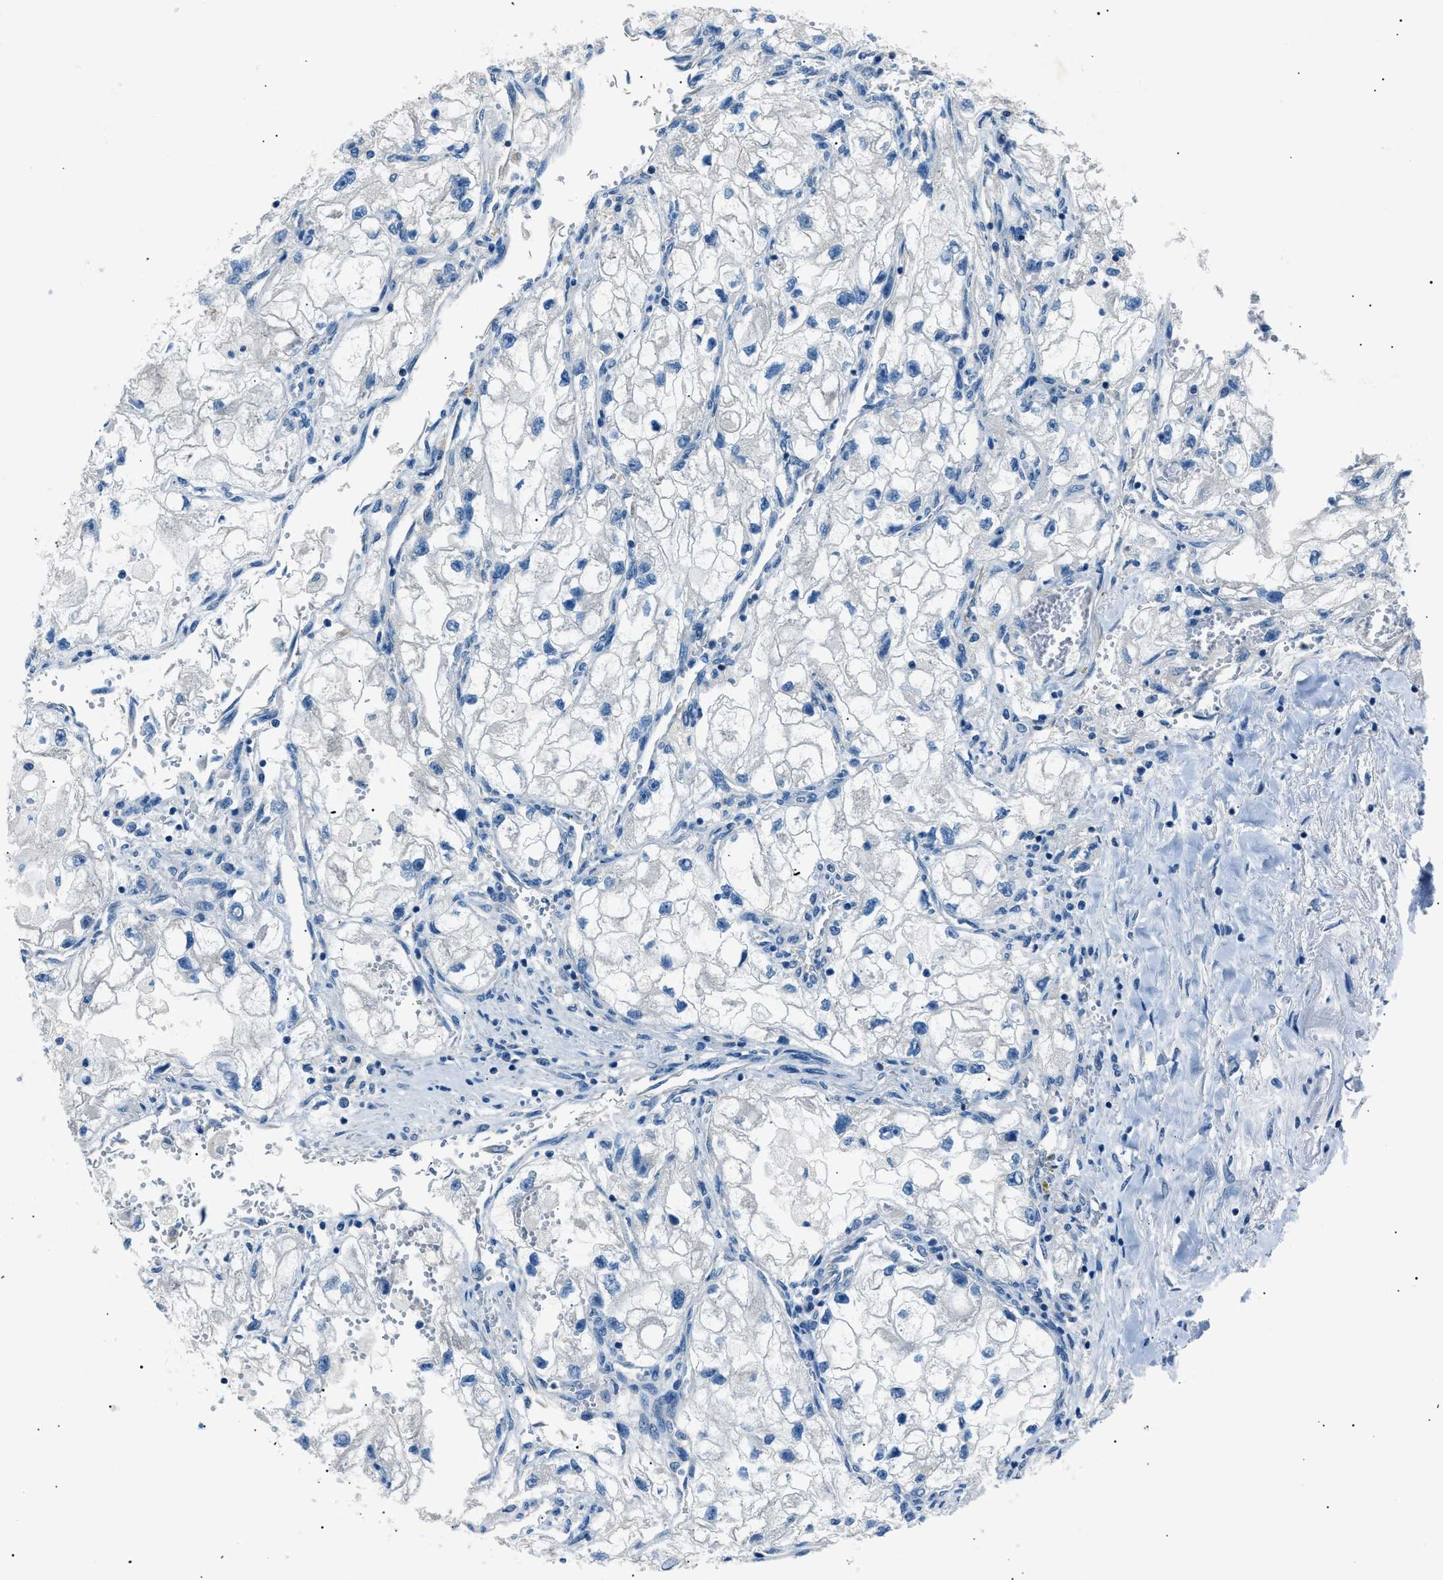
{"staining": {"intensity": "negative", "quantity": "none", "location": "none"}, "tissue": "renal cancer", "cell_type": "Tumor cells", "image_type": "cancer", "snomed": [{"axis": "morphology", "description": "Adenocarcinoma, NOS"}, {"axis": "topography", "description": "Kidney"}], "caption": "The histopathology image displays no significant expression in tumor cells of renal cancer (adenocarcinoma).", "gene": "LRRC37B", "patient": {"sex": "female", "age": 70}}